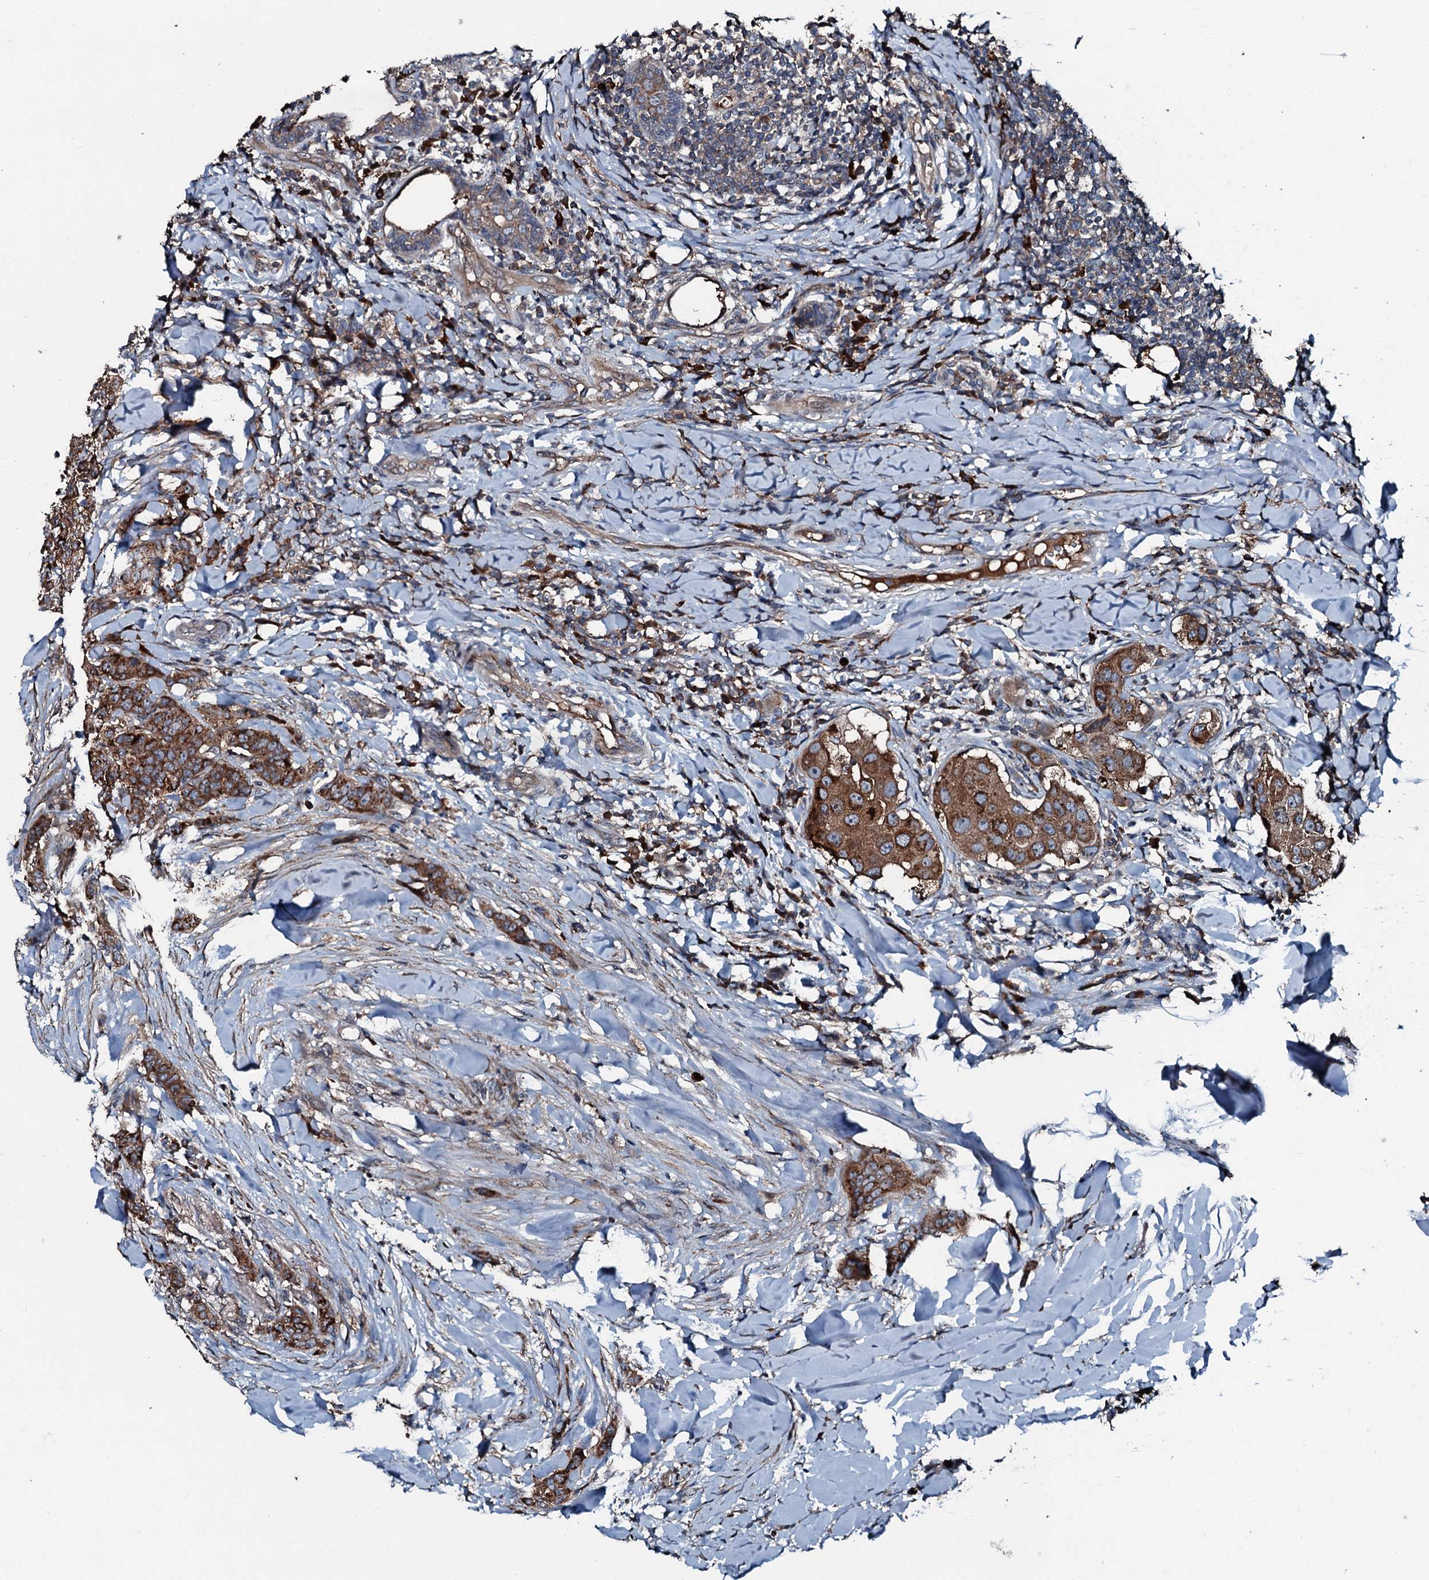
{"staining": {"intensity": "moderate", "quantity": ">75%", "location": "cytoplasmic/membranous"}, "tissue": "breast cancer", "cell_type": "Tumor cells", "image_type": "cancer", "snomed": [{"axis": "morphology", "description": "Duct carcinoma"}, {"axis": "topography", "description": "Breast"}], "caption": "A brown stain highlights moderate cytoplasmic/membranous staining of a protein in breast cancer (invasive ductal carcinoma) tumor cells.", "gene": "AARS1", "patient": {"sex": "female", "age": 40}}